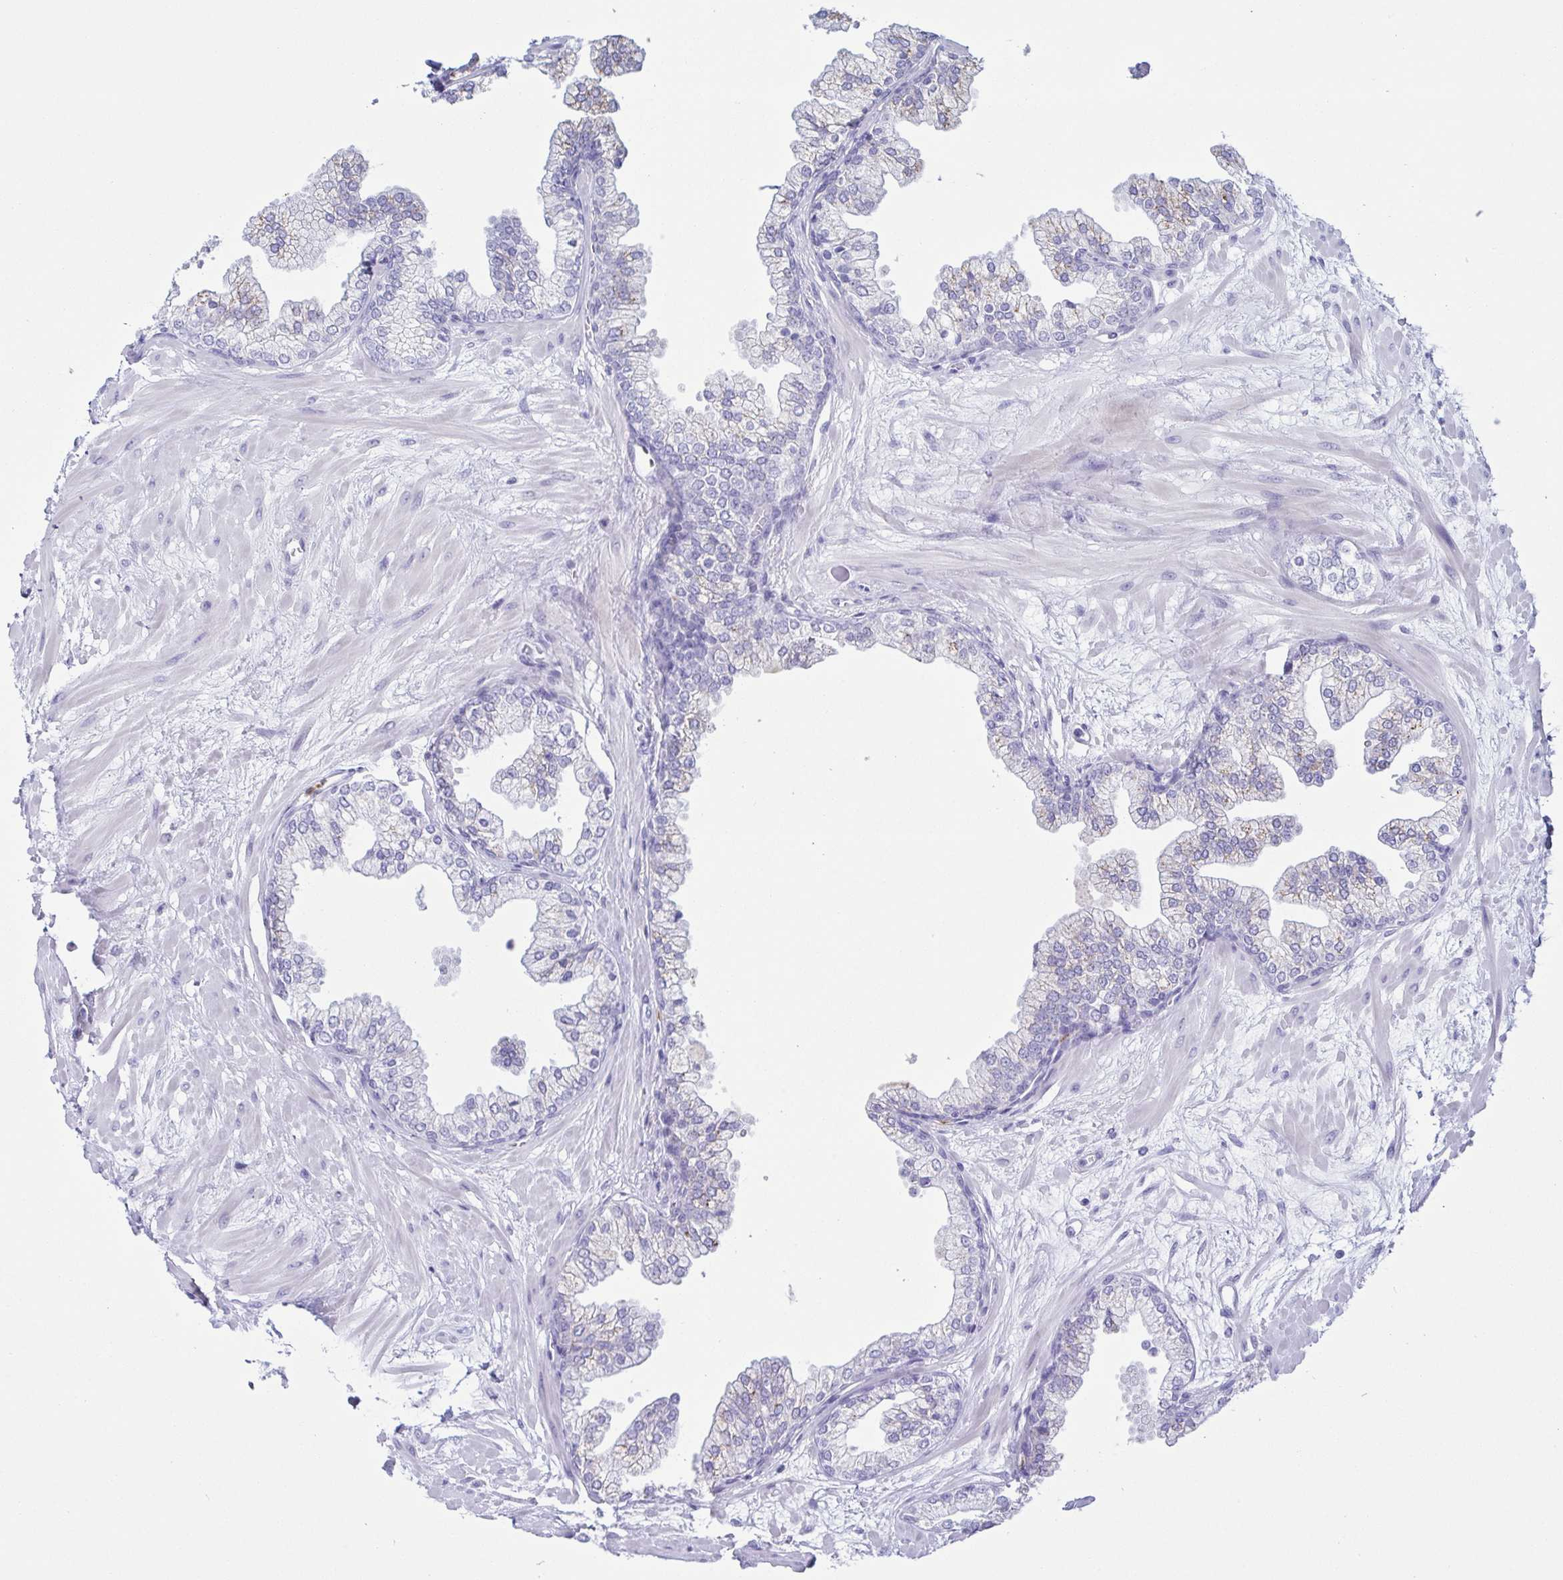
{"staining": {"intensity": "weak", "quantity": "<25%", "location": "cytoplasmic/membranous"}, "tissue": "prostate", "cell_type": "Glandular cells", "image_type": "normal", "snomed": [{"axis": "morphology", "description": "Normal tissue, NOS"}, {"axis": "topography", "description": "Prostate"}, {"axis": "topography", "description": "Peripheral nerve tissue"}], "caption": "Immunohistochemistry photomicrograph of normal prostate: prostate stained with DAB (3,3'-diaminobenzidine) exhibits no significant protein positivity in glandular cells.", "gene": "AZU1", "patient": {"sex": "male", "age": 61}}